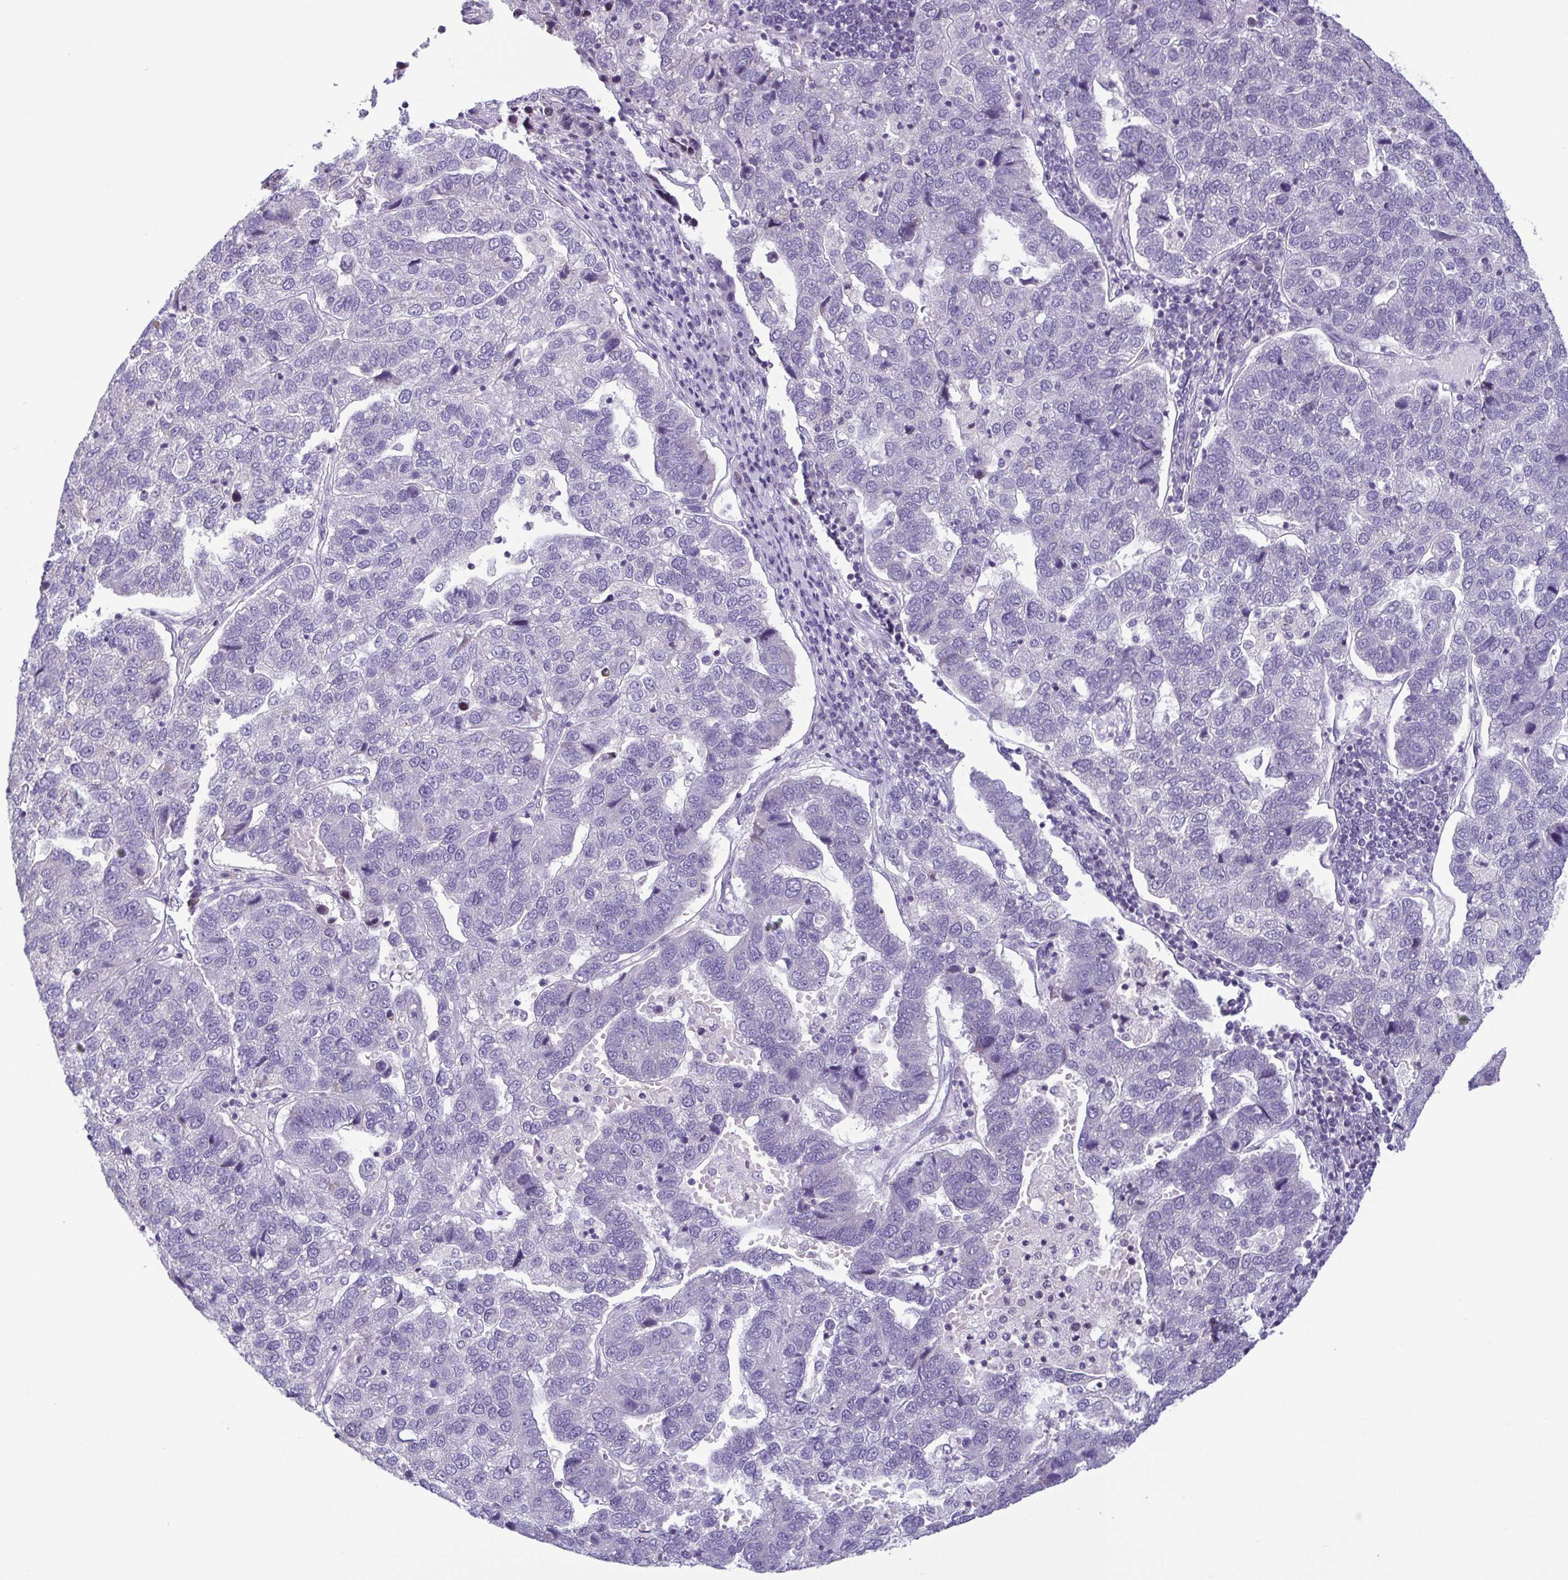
{"staining": {"intensity": "negative", "quantity": "none", "location": "none"}, "tissue": "pancreatic cancer", "cell_type": "Tumor cells", "image_type": "cancer", "snomed": [{"axis": "morphology", "description": "Adenocarcinoma, NOS"}, {"axis": "topography", "description": "Pancreas"}], "caption": "Tumor cells show no significant protein staining in pancreatic adenocarcinoma.", "gene": "IRF1", "patient": {"sex": "female", "age": 61}}